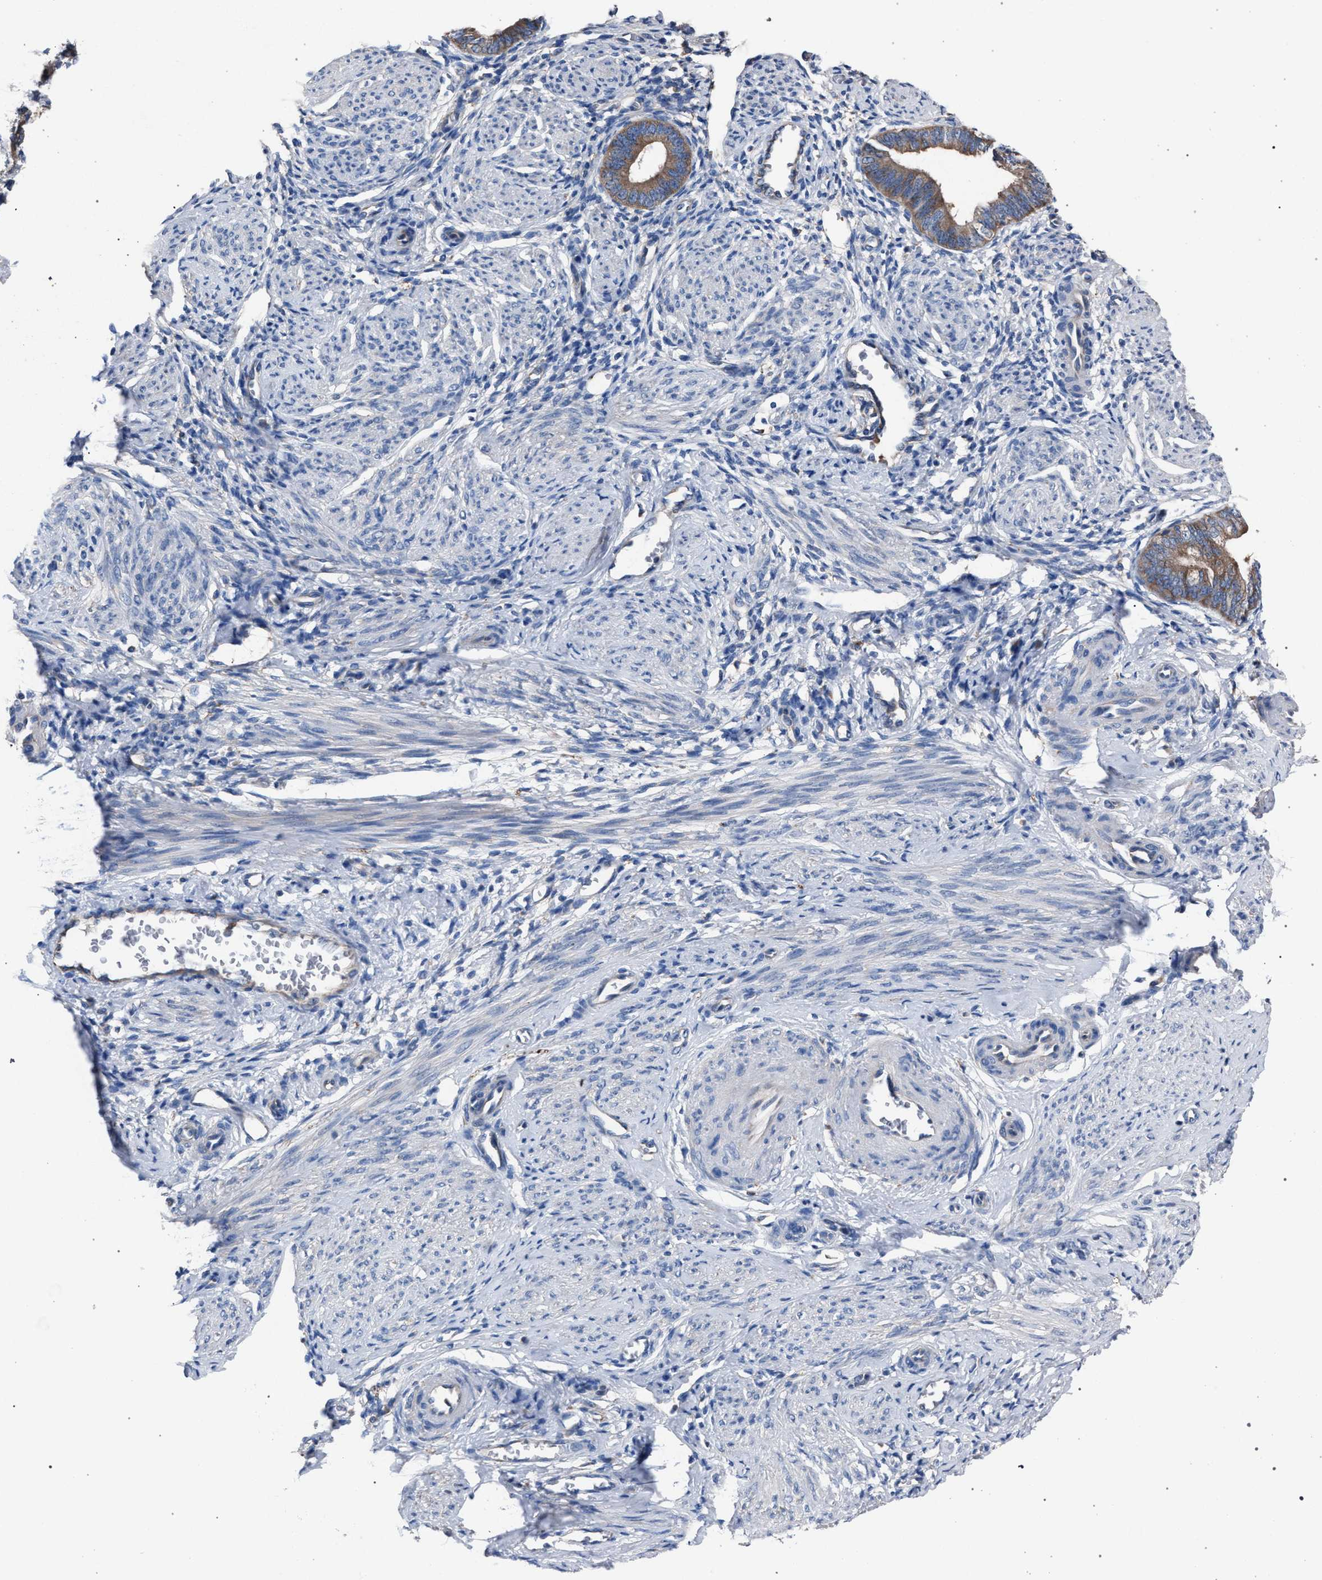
{"staining": {"intensity": "negative", "quantity": "none", "location": "none"}, "tissue": "endometrium", "cell_type": "Cells in endometrial stroma", "image_type": "normal", "snomed": [{"axis": "morphology", "description": "Normal tissue, NOS"}, {"axis": "topography", "description": "Endometrium"}], "caption": "IHC micrograph of unremarkable human endometrium stained for a protein (brown), which exhibits no staining in cells in endometrial stroma.", "gene": "ATP6V0A1", "patient": {"sex": "female", "age": 46}}